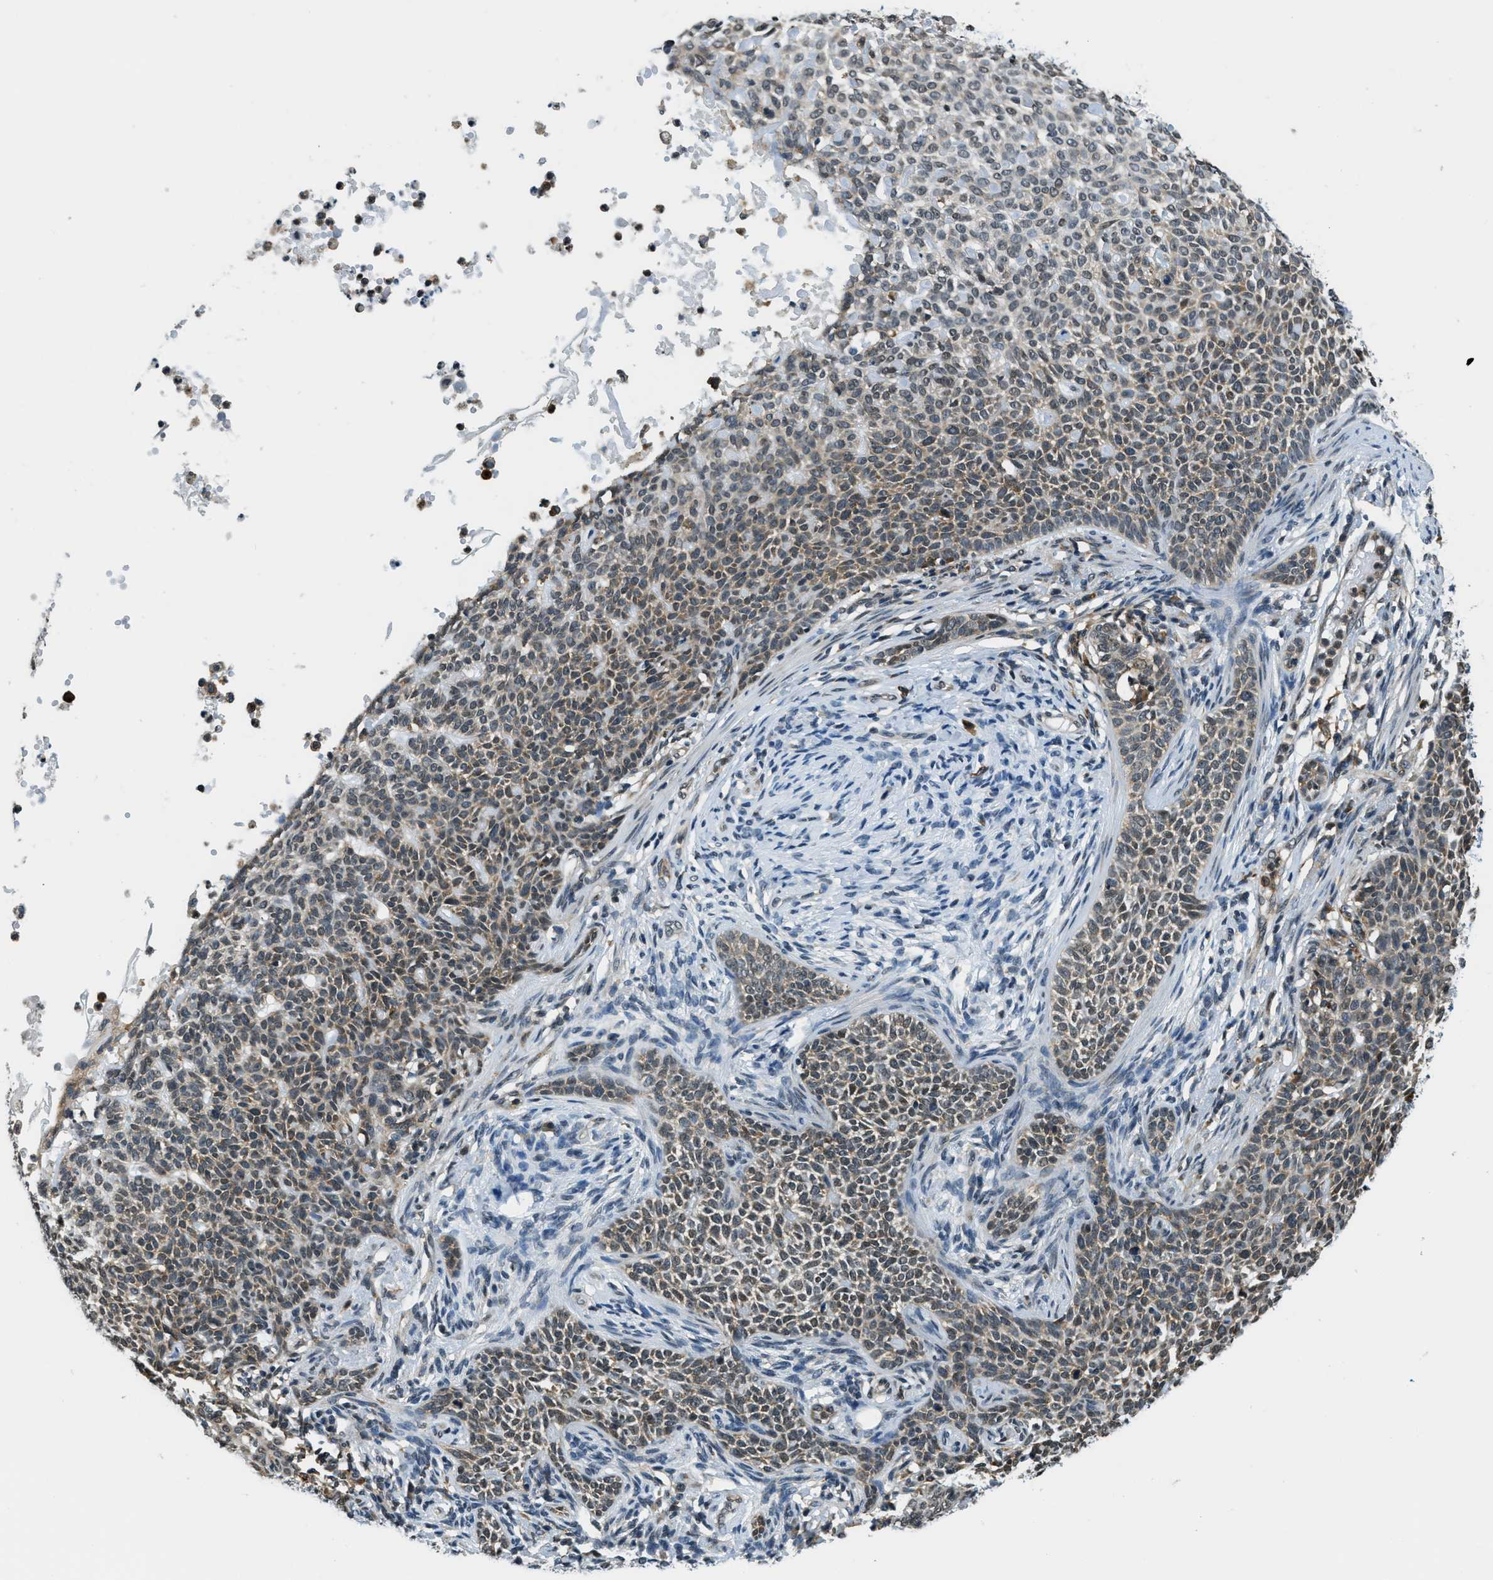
{"staining": {"intensity": "moderate", "quantity": "25%-75%", "location": "cytoplasmic/membranous"}, "tissue": "skin cancer", "cell_type": "Tumor cells", "image_type": "cancer", "snomed": [{"axis": "morphology", "description": "Normal tissue, NOS"}, {"axis": "morphology", "description": "Basal cell carcinoma"}, {"axis": "topography", "description": "Skin"}], "caption": "Skin cancer (basal cell carcinoma) tissue displays moderate cytoplasmic/membranous expression in about 25%-75% of tumor cells", "gene": "RAB11FIP1", "patient": {"sex": "male", "age": 87}}